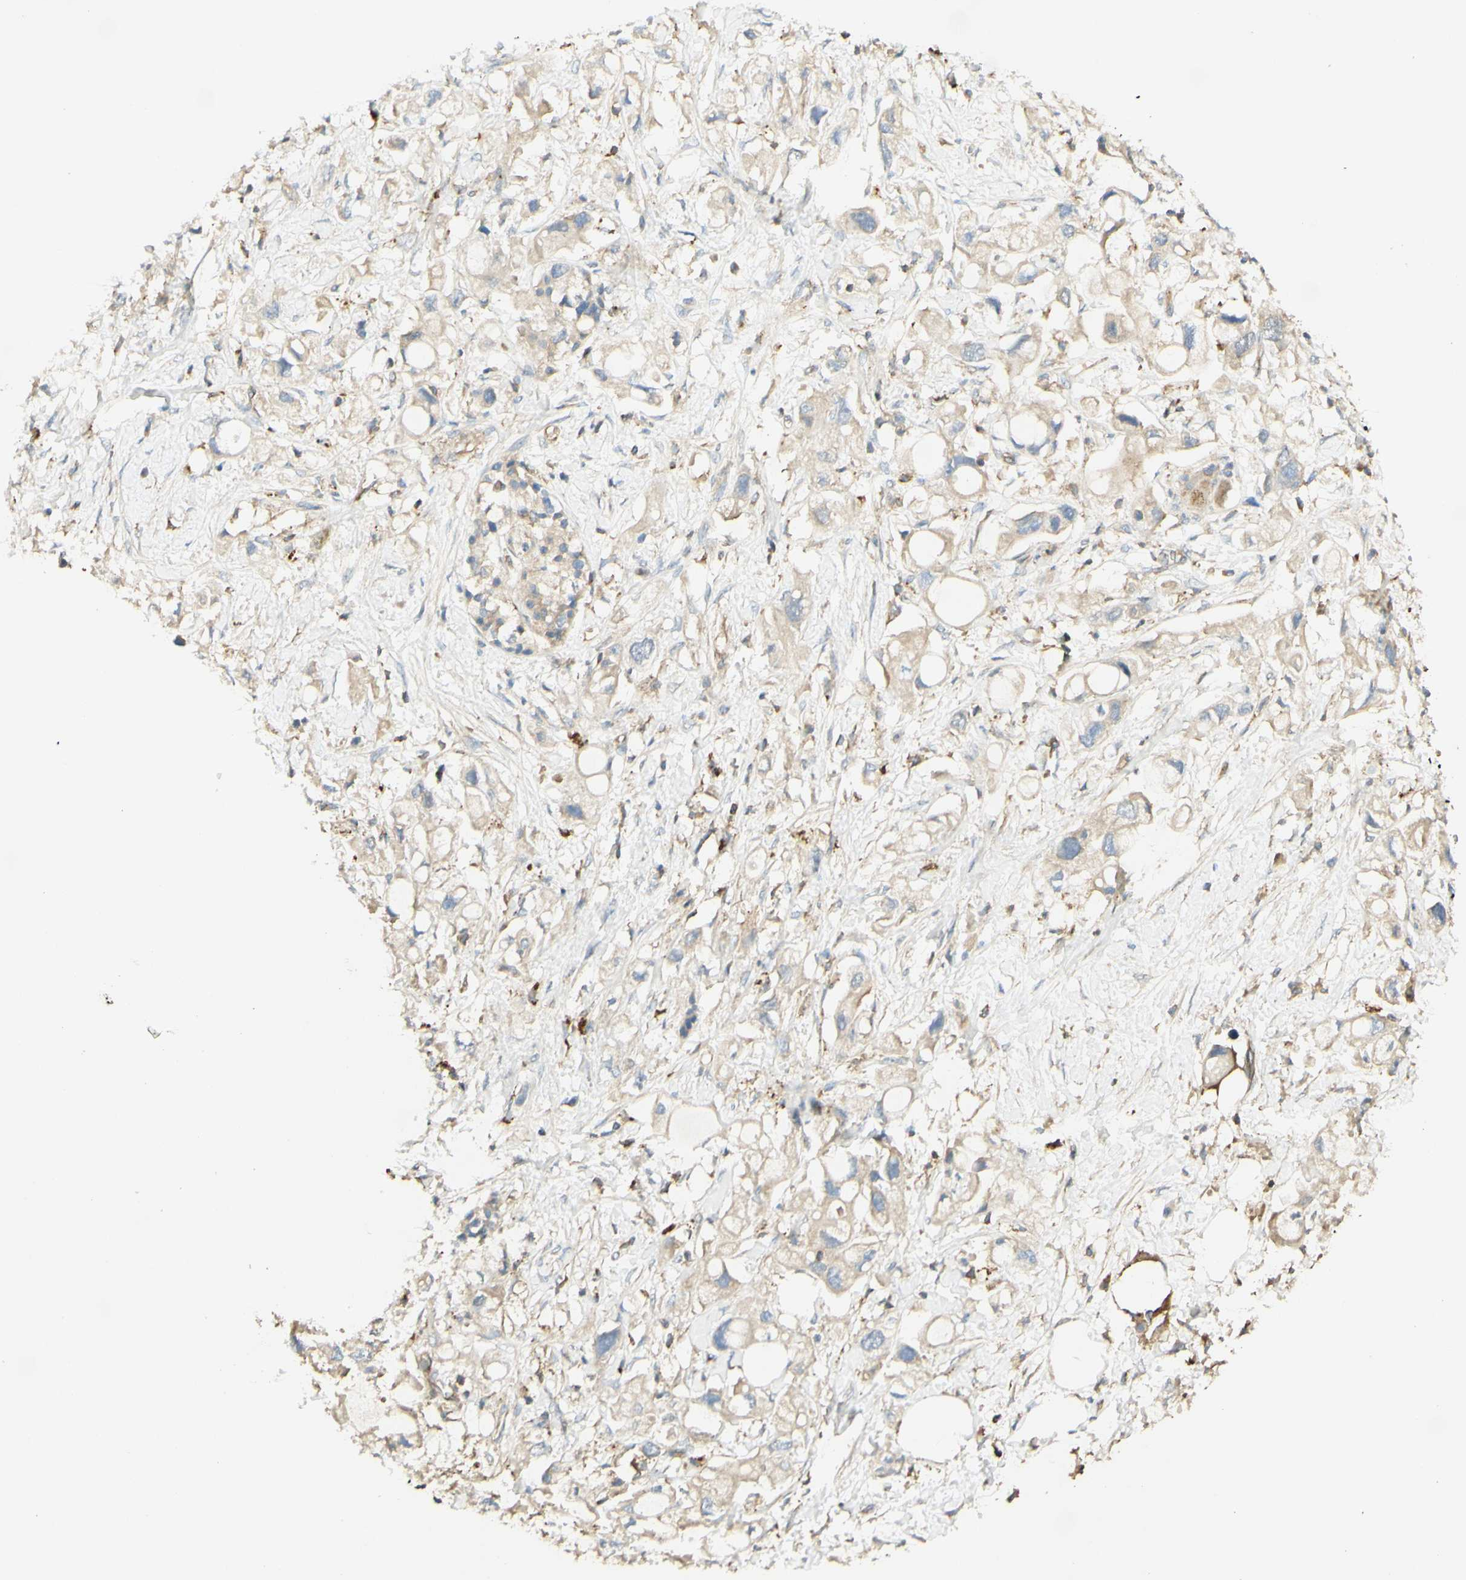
{"staining": {"intensity": "weak", "quantity": ">75%", "location": "cytoplasmic/membranous"}, "tissue": "pancreatic cancer", "cell_type": "Tumor cells", "image_type": "cancer", "snomed": [{"axis": "morphology", "description": "Adenocarcinoma, NOS"}, {"axis": "topography", "description": "Pancreas"}], "caption": "Weak cytoplasmic/membranous expression for a protein is present in about >75% of tumor cells of pancreatic cancer (adenocarcinoma) using immunohistochemistry (IHC).", "gene": "IKBKG", "patient": {"sex": "female", "age": 56}}